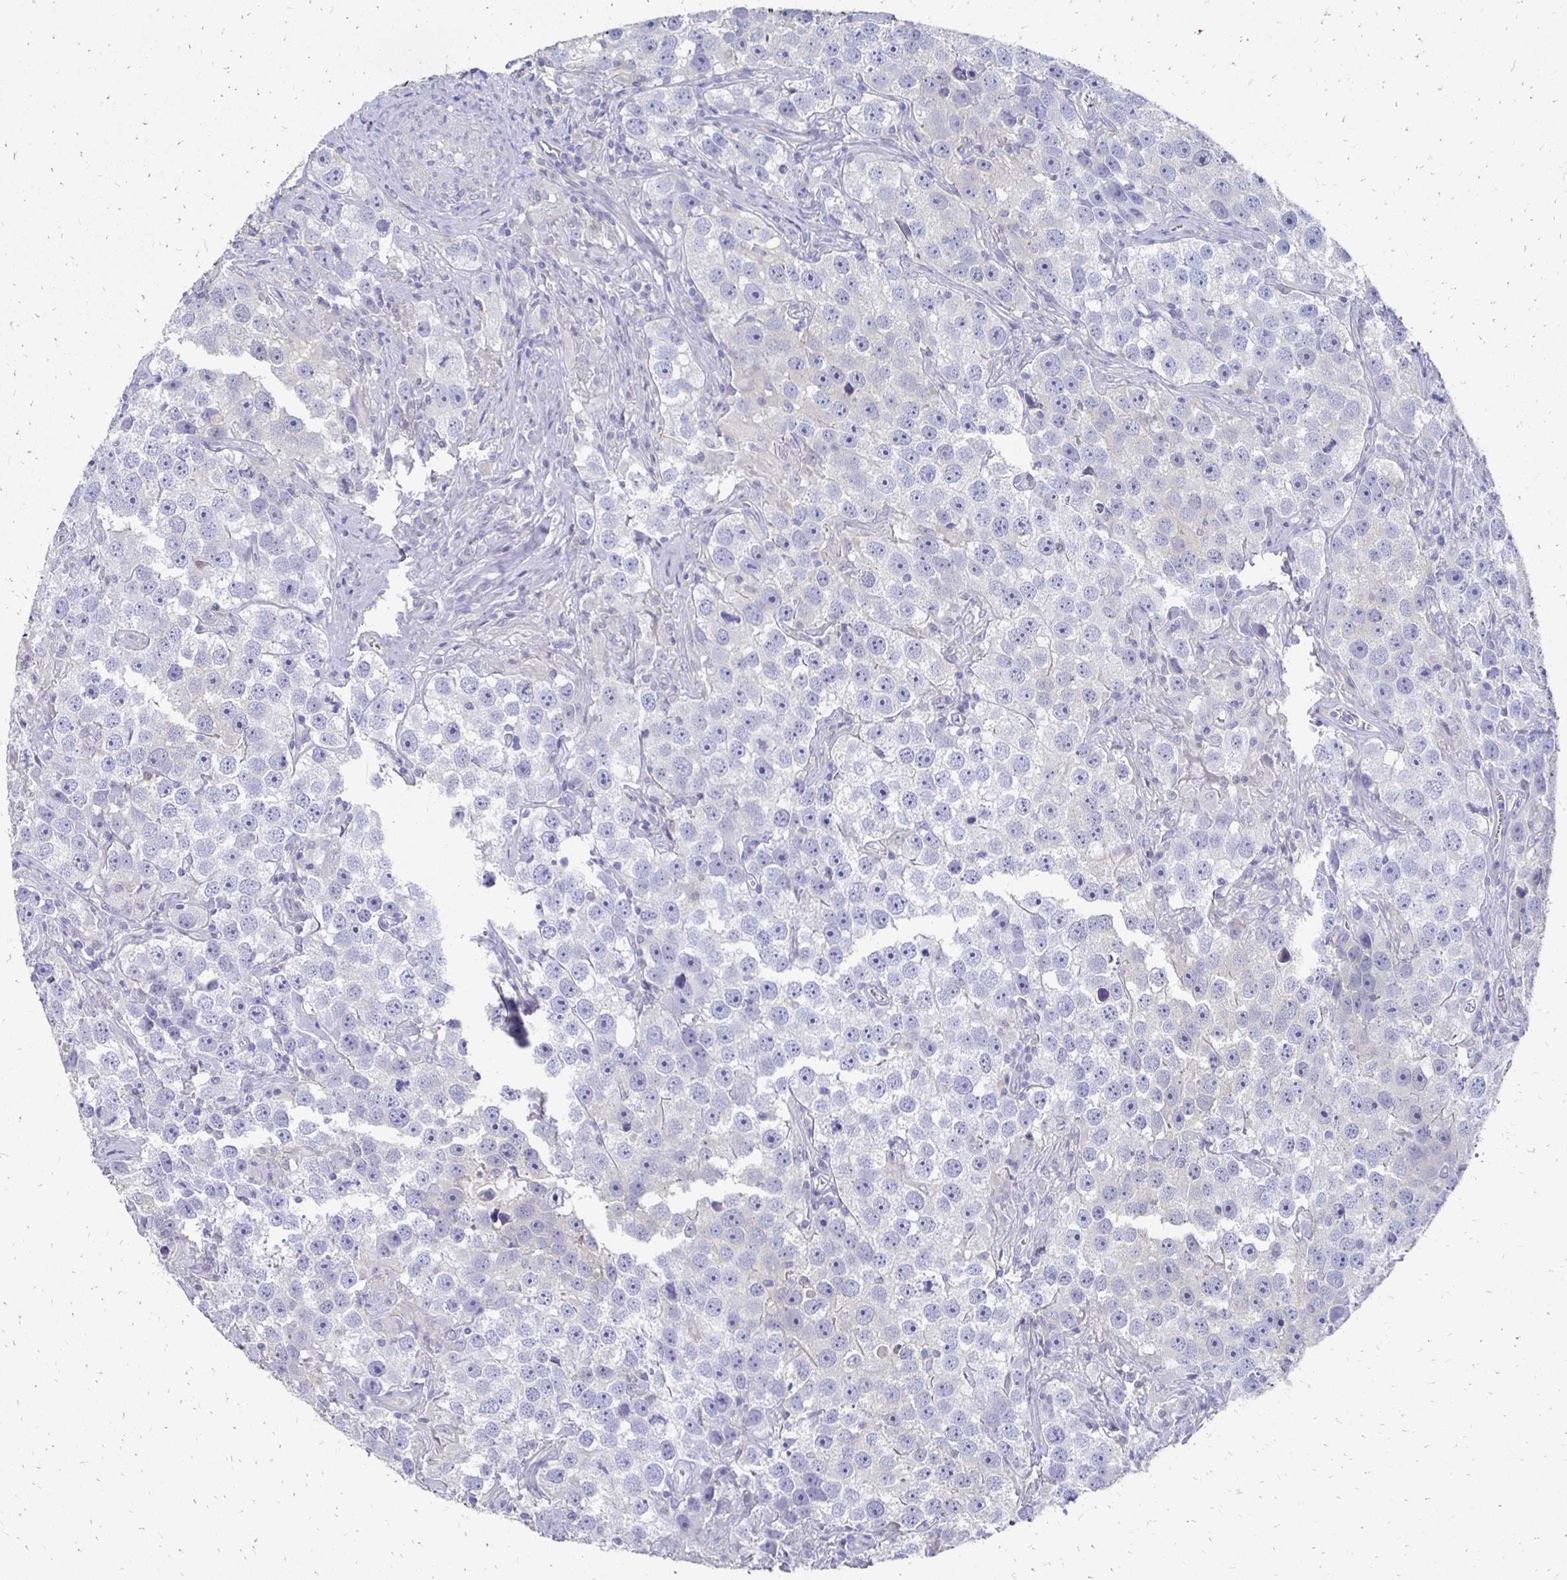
{"staining": {"intensity": "negative", "quantity": "none", "location": "none"}, "tissue": "testis cancer", "cell_type": "Tumor cells", "image_type": "cancer", "snomed": [{"axis": "morphology", "description": "Seminoma, NOS"}, {"axis": "topography", "description": "Testis"}], "caption": "A histopathology image of human seminoma (testis) is negative for staining in tumor cells. (DAB IHC with hematoxylin counter stain).", "gene": "SYCP3", "patient": {"sex": "male", "age": 49}}